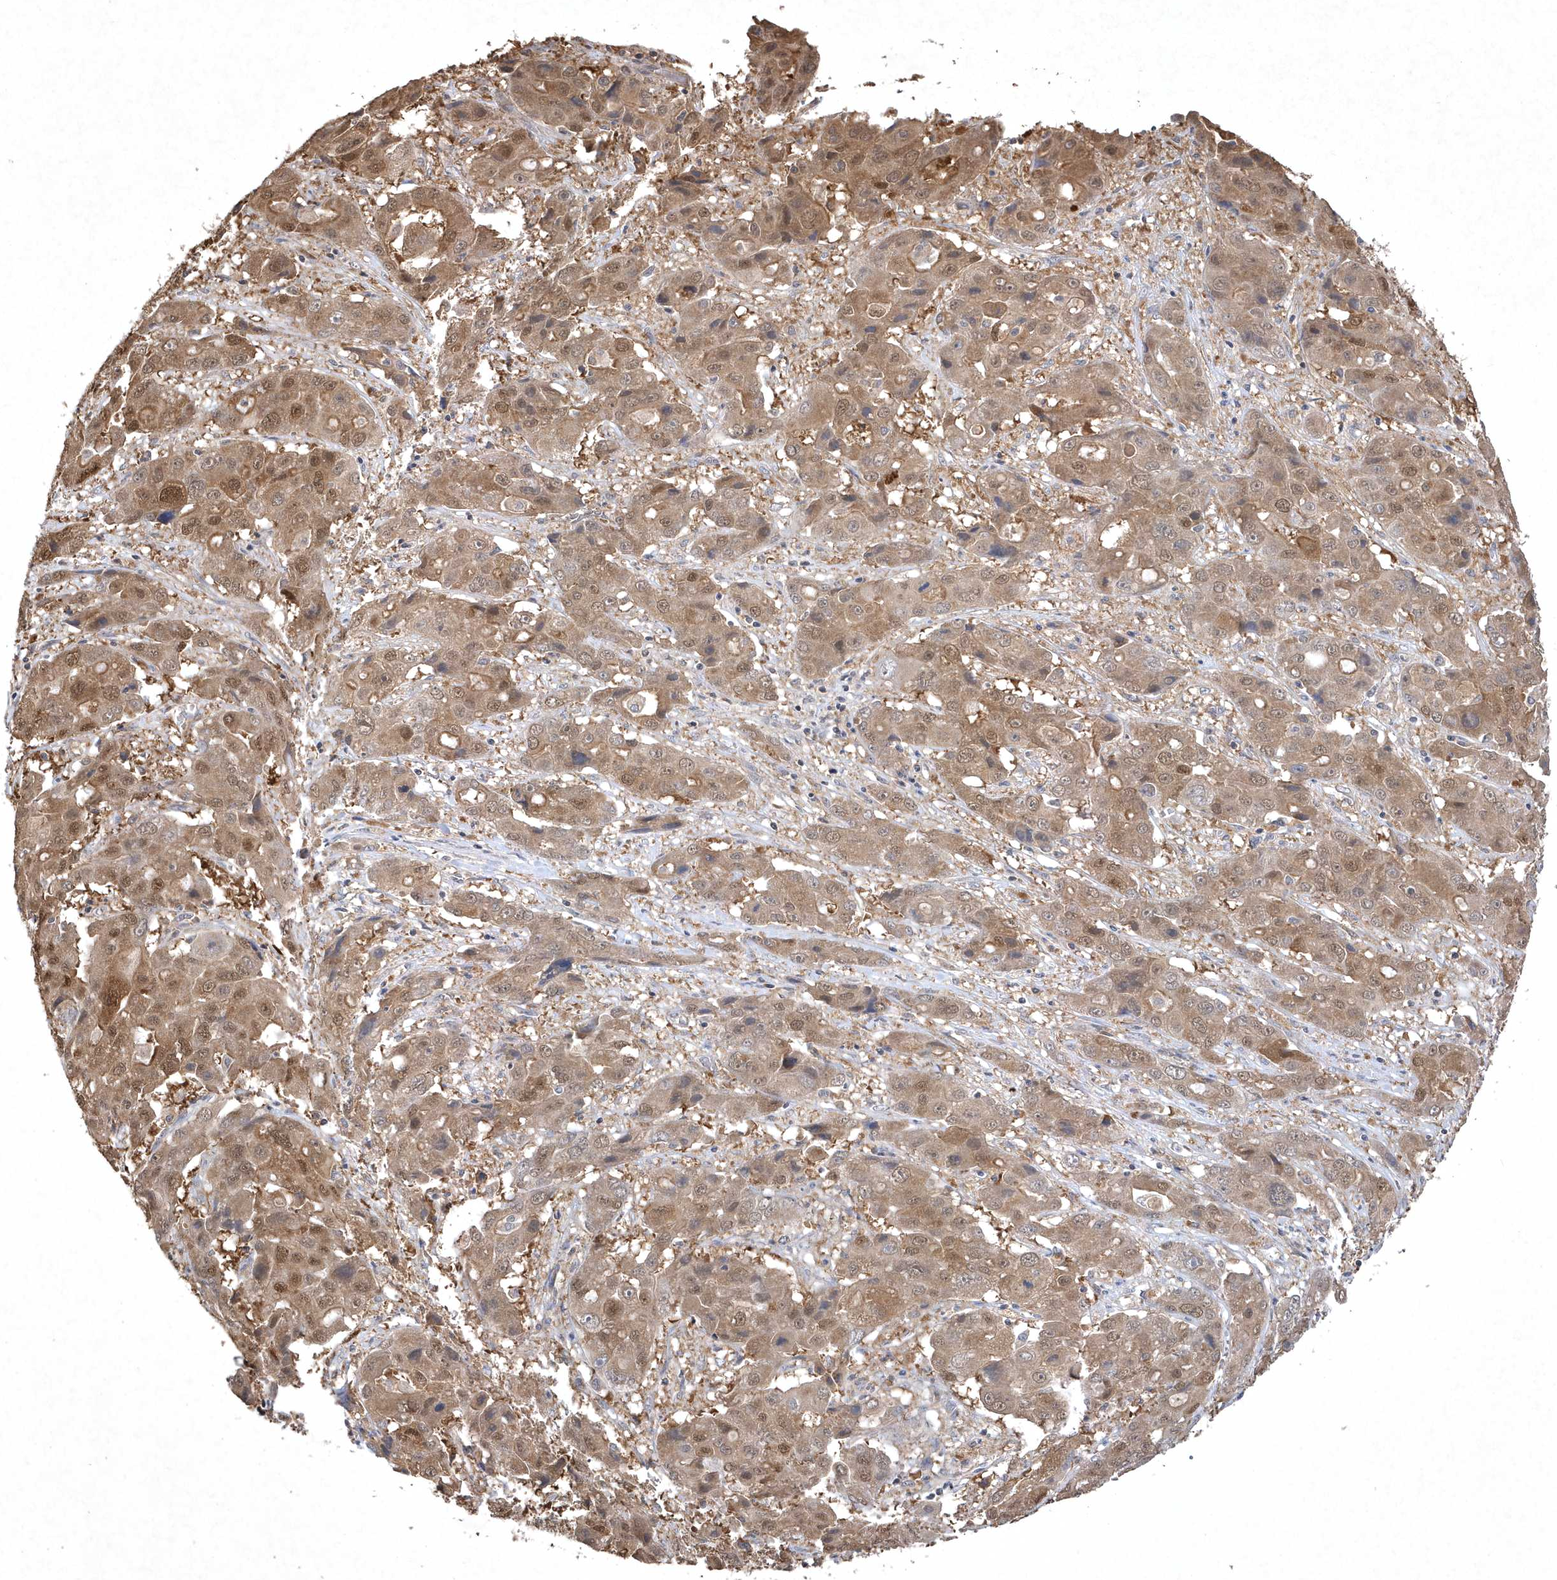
{"staining": {"intensity": "moderate", "quantity": ">75%", "location": "cytoplasmic/membranous,nuclear"}, "tissue": "liver cancer", "cell_type": "Tumor cells", "image_type": "cancer", "snomed": [{"axis": "morphology", "description": "Cholangiocarcinoma"}, {"axis": "topography", "description": "Liver"}], "caption": "Tumor cells display moderate cytoplasmic/membranous and nuclear positivity in approximately >75% of cells in liver cholangiocarcinoma.", "gene": "AKR7A2", "patient": {"sex": "male", "age": 67}}